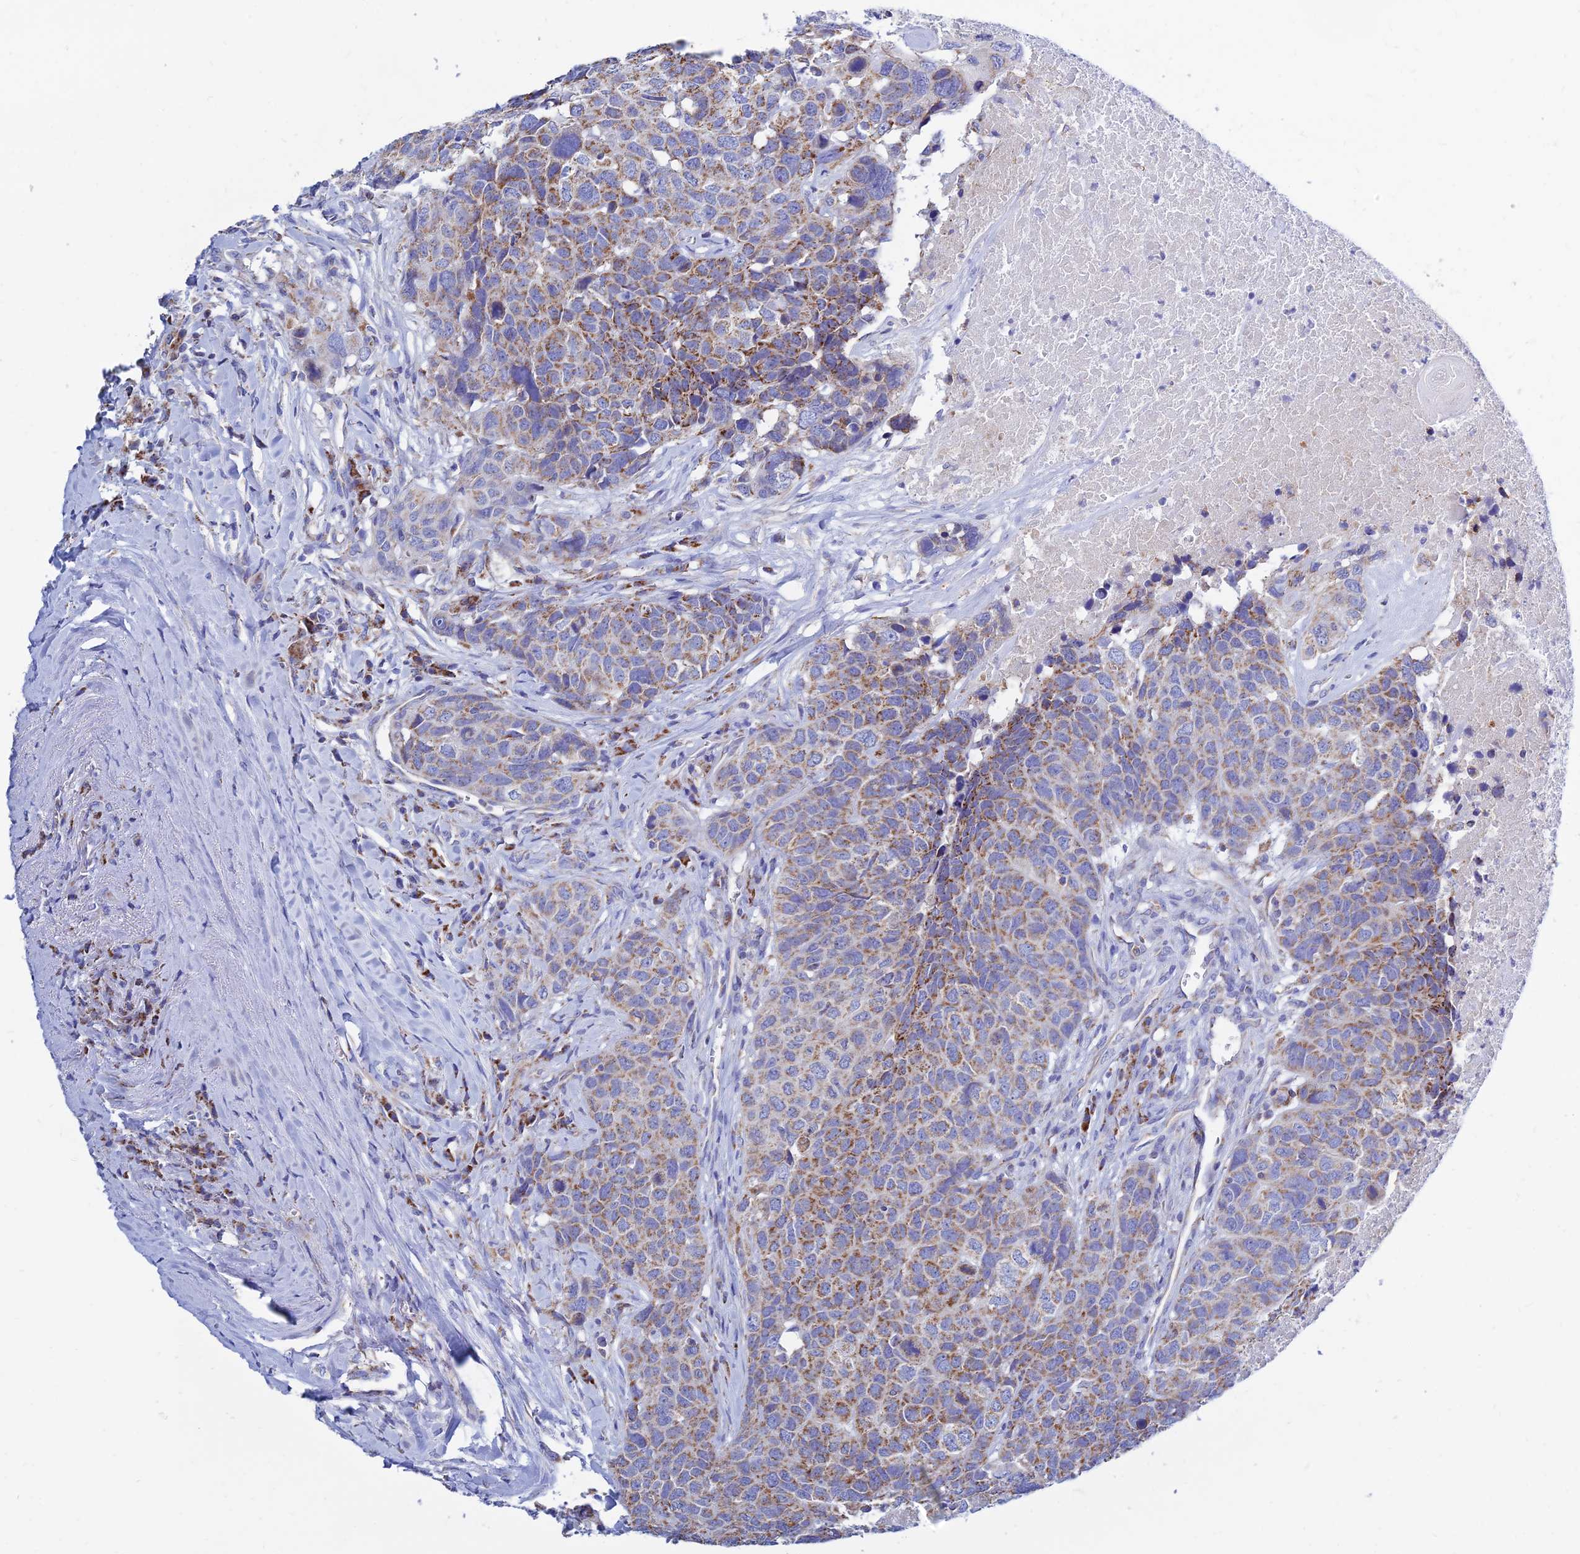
{"staining": {"intensity": "moderate", "quantity": ">75%", "location": "cytoplasmic/membranous"}, "tissue": "head and neck cancer", "cell_type": "Tumor cells", "image_type": "cancer", "snomed": [{"axis": "morphology", "description": "Squamous cell carcinoma, NOS"}, {"axis": "topography", "description": "Head-Neck"}], "caption": "IHC image of neoplastic tissue: head and neck squamous cell carcinoma stained using immunohistochemistry demonstrates medium levels of moderate protein expression localized specifically in the cytoplasmic/membranous of tumor cells, appearing as a cytoplasmic/membranous brown color.", "gene": "MGST1", "patient": {"sex": "male", "age": 66}}